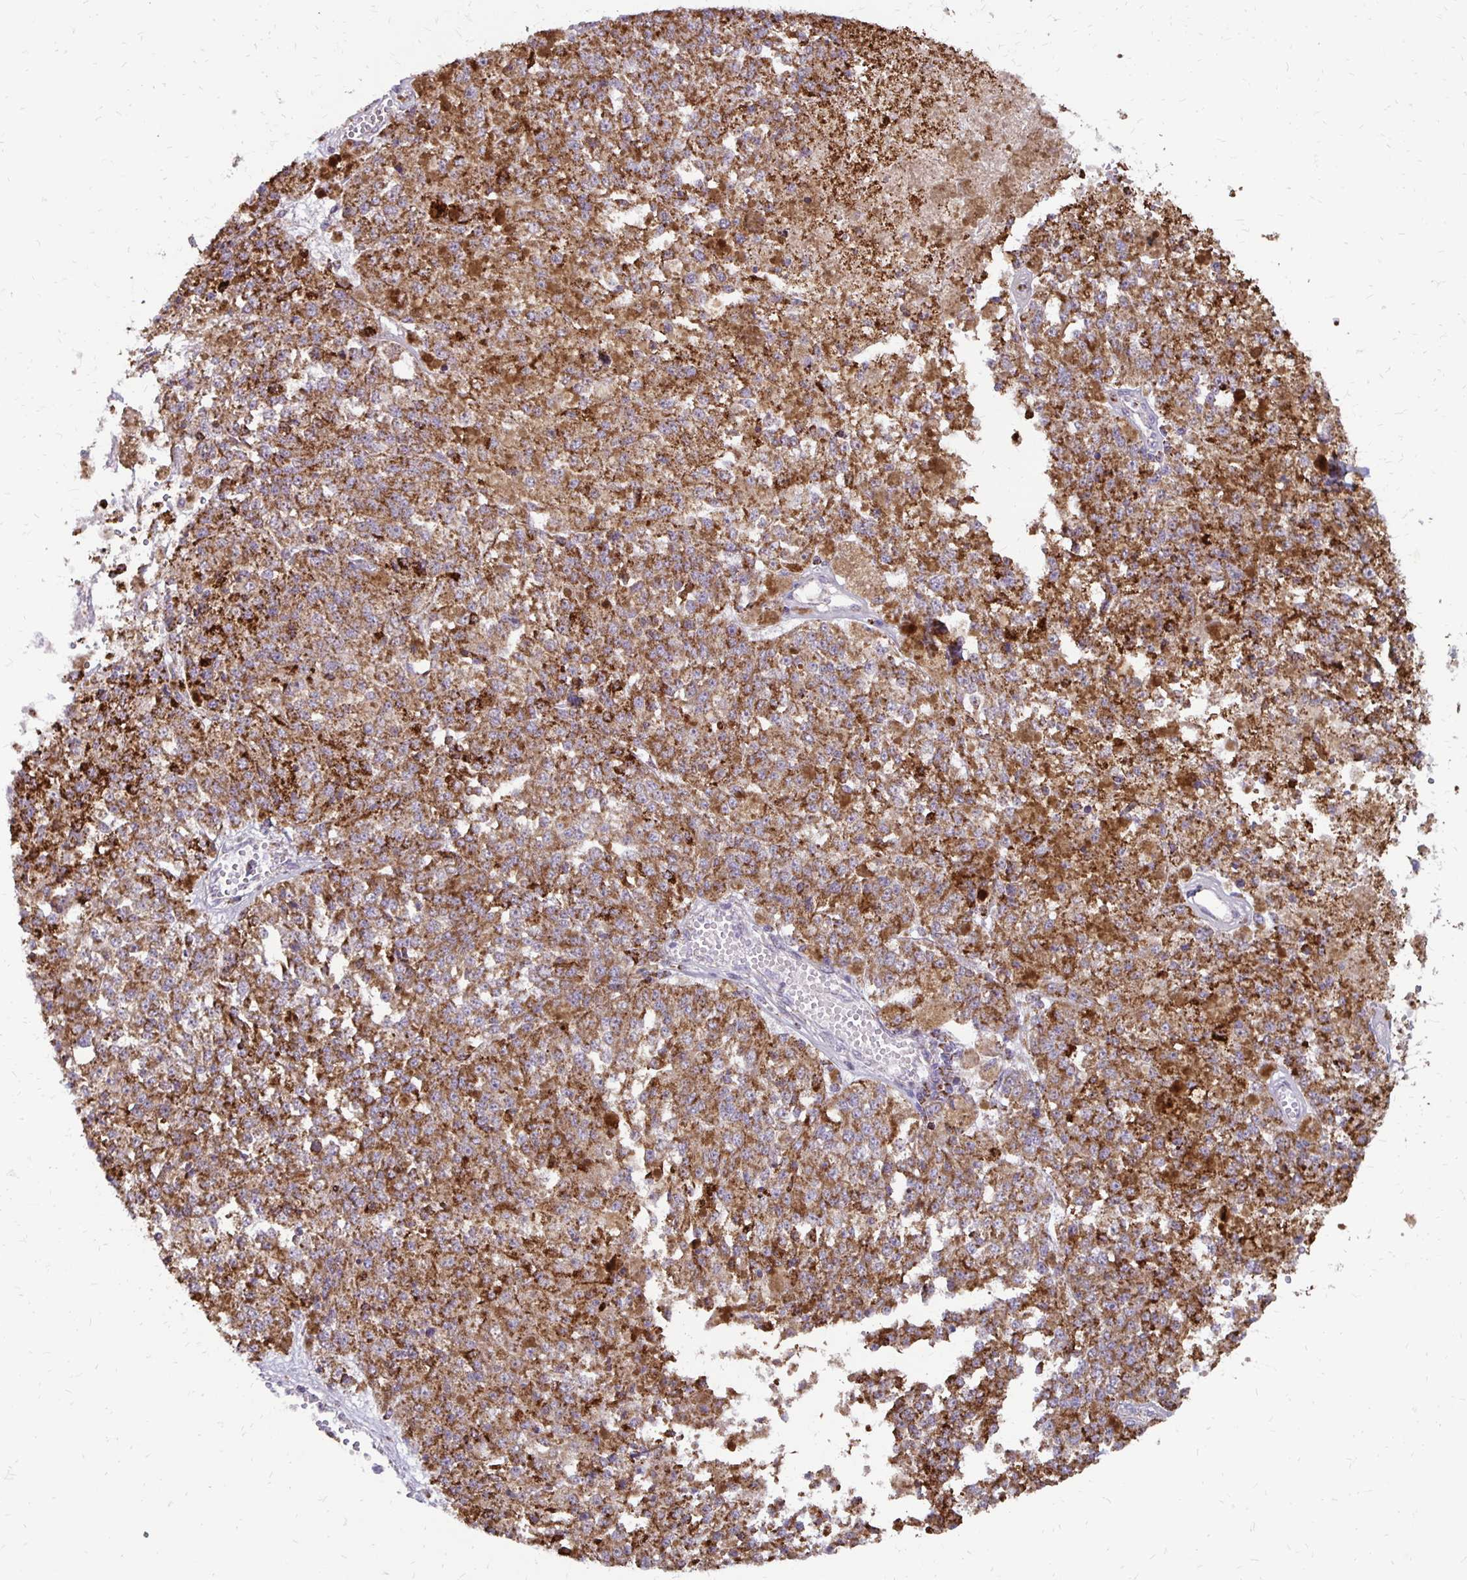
{"staining": {"intensity": "strong", "quantity": ">75%", "location": "cytoplasmic/membranous"}, "tissue": "melanoma", "cell_type": "Tumor cells", "image_type": "cancer", "snomed": [{"axis": "morphology", "description": "Malignant melanoma, Metastatic site"}, {"axis": "topography", "description": "Lymph node"}], "caption": "DAB (3,3'-diaminobenzidine) immunohistochemical staining of melanoma displays strong cytoplasmic/membranous protein positivity in approximately >75% of tumor cells.", "gene": "IER3", "patient": {"sex": "female", "age": 64}}